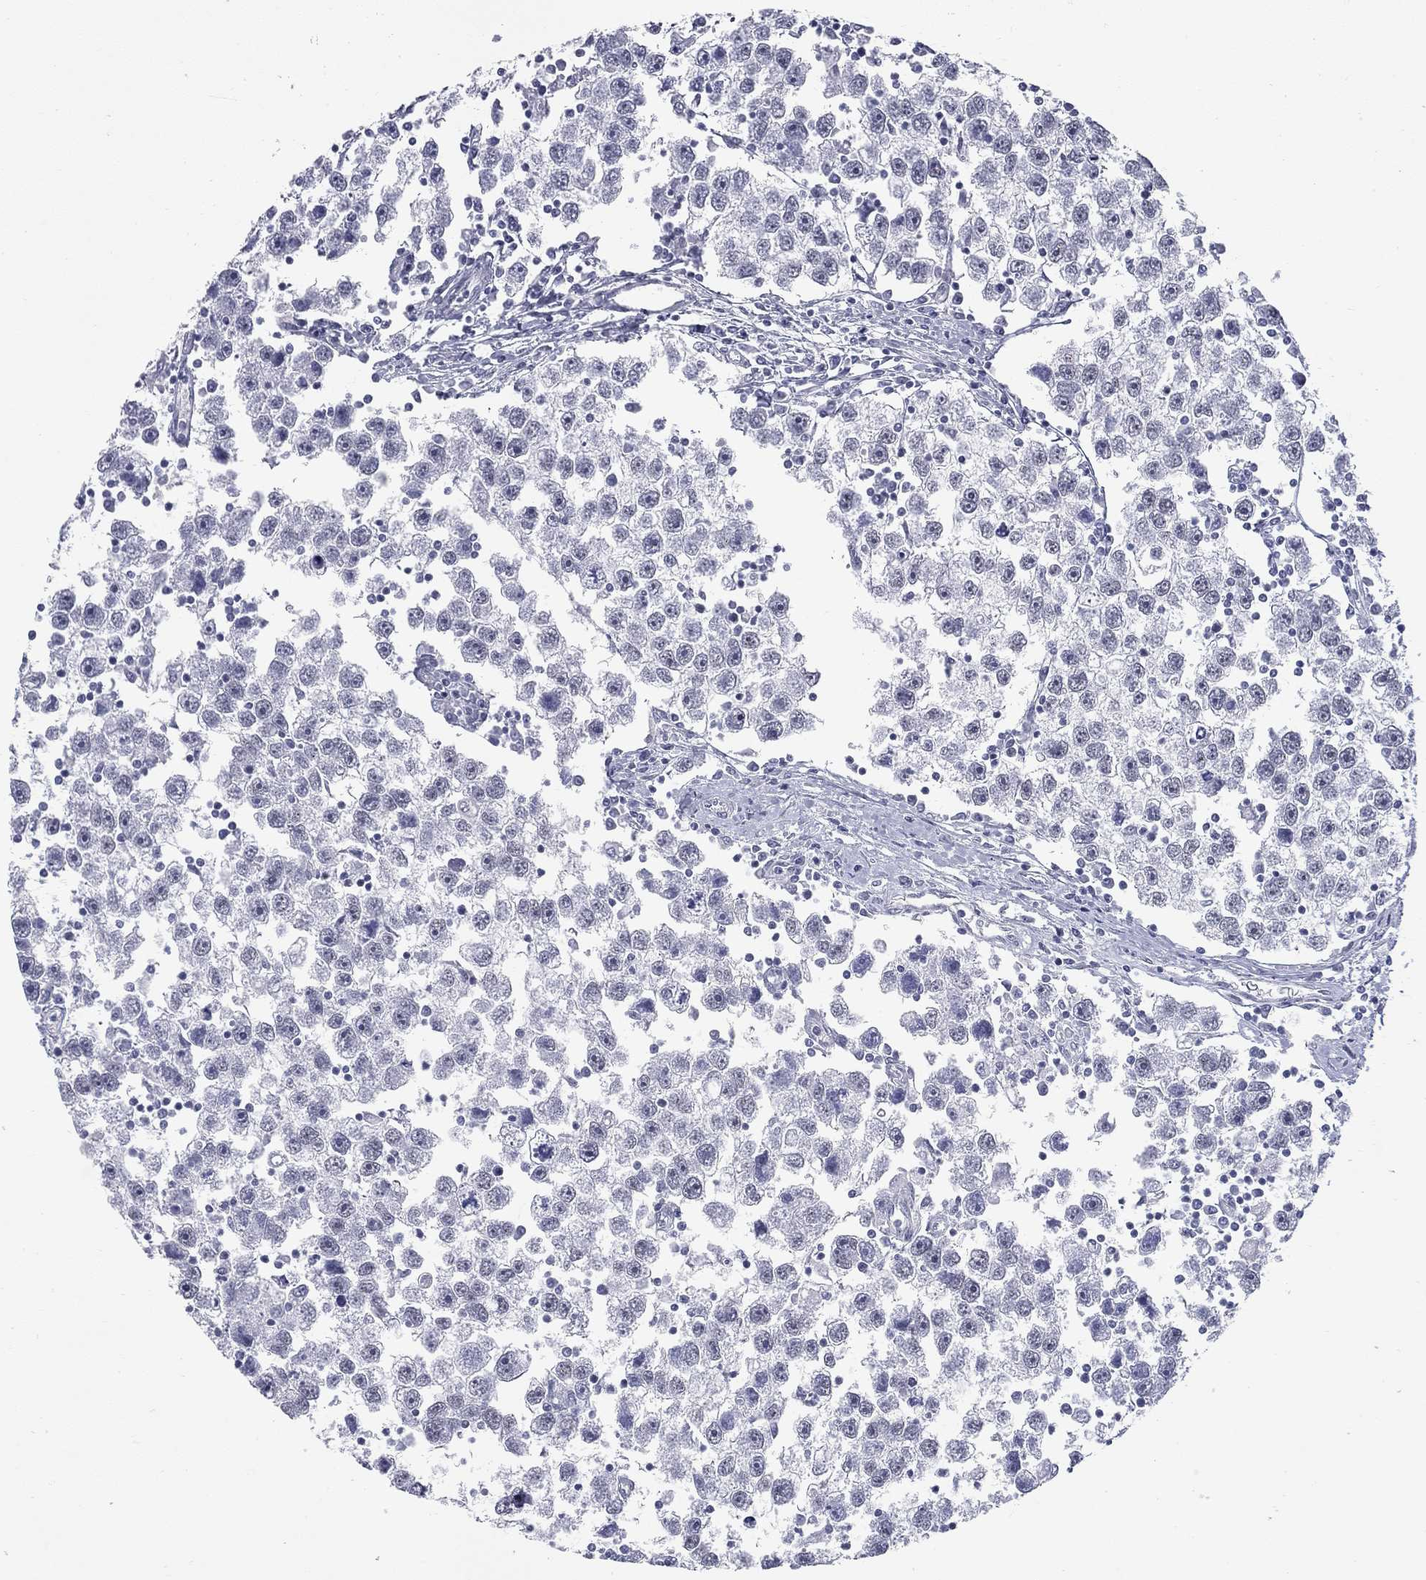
{"staining": {"intensity": "negative", "quantity": "none", "location": "none"}, "tissue": "testis cancer", "cell_type": "Tumor cells", "image_type": "cancer", "snomed": [{"axis": "morphology", "description": "Seminoma, NOS"}, {"axis": "topography", "description": "Testis"}], "caption": "This image is of testis cancer (seminoma) stained with immunohistochemistry to label a protein in brown with the nuclei are counter-stained blue. There is no staining in tumor cells. Brightfield microscopy of IHC stained with DAB (3,3'-diaminobenzidine) (brown) and hematoxylin (blue), captured at high magnification.", "gene": "ASF1B", "patient": {"sex": "male", "age": 30}}